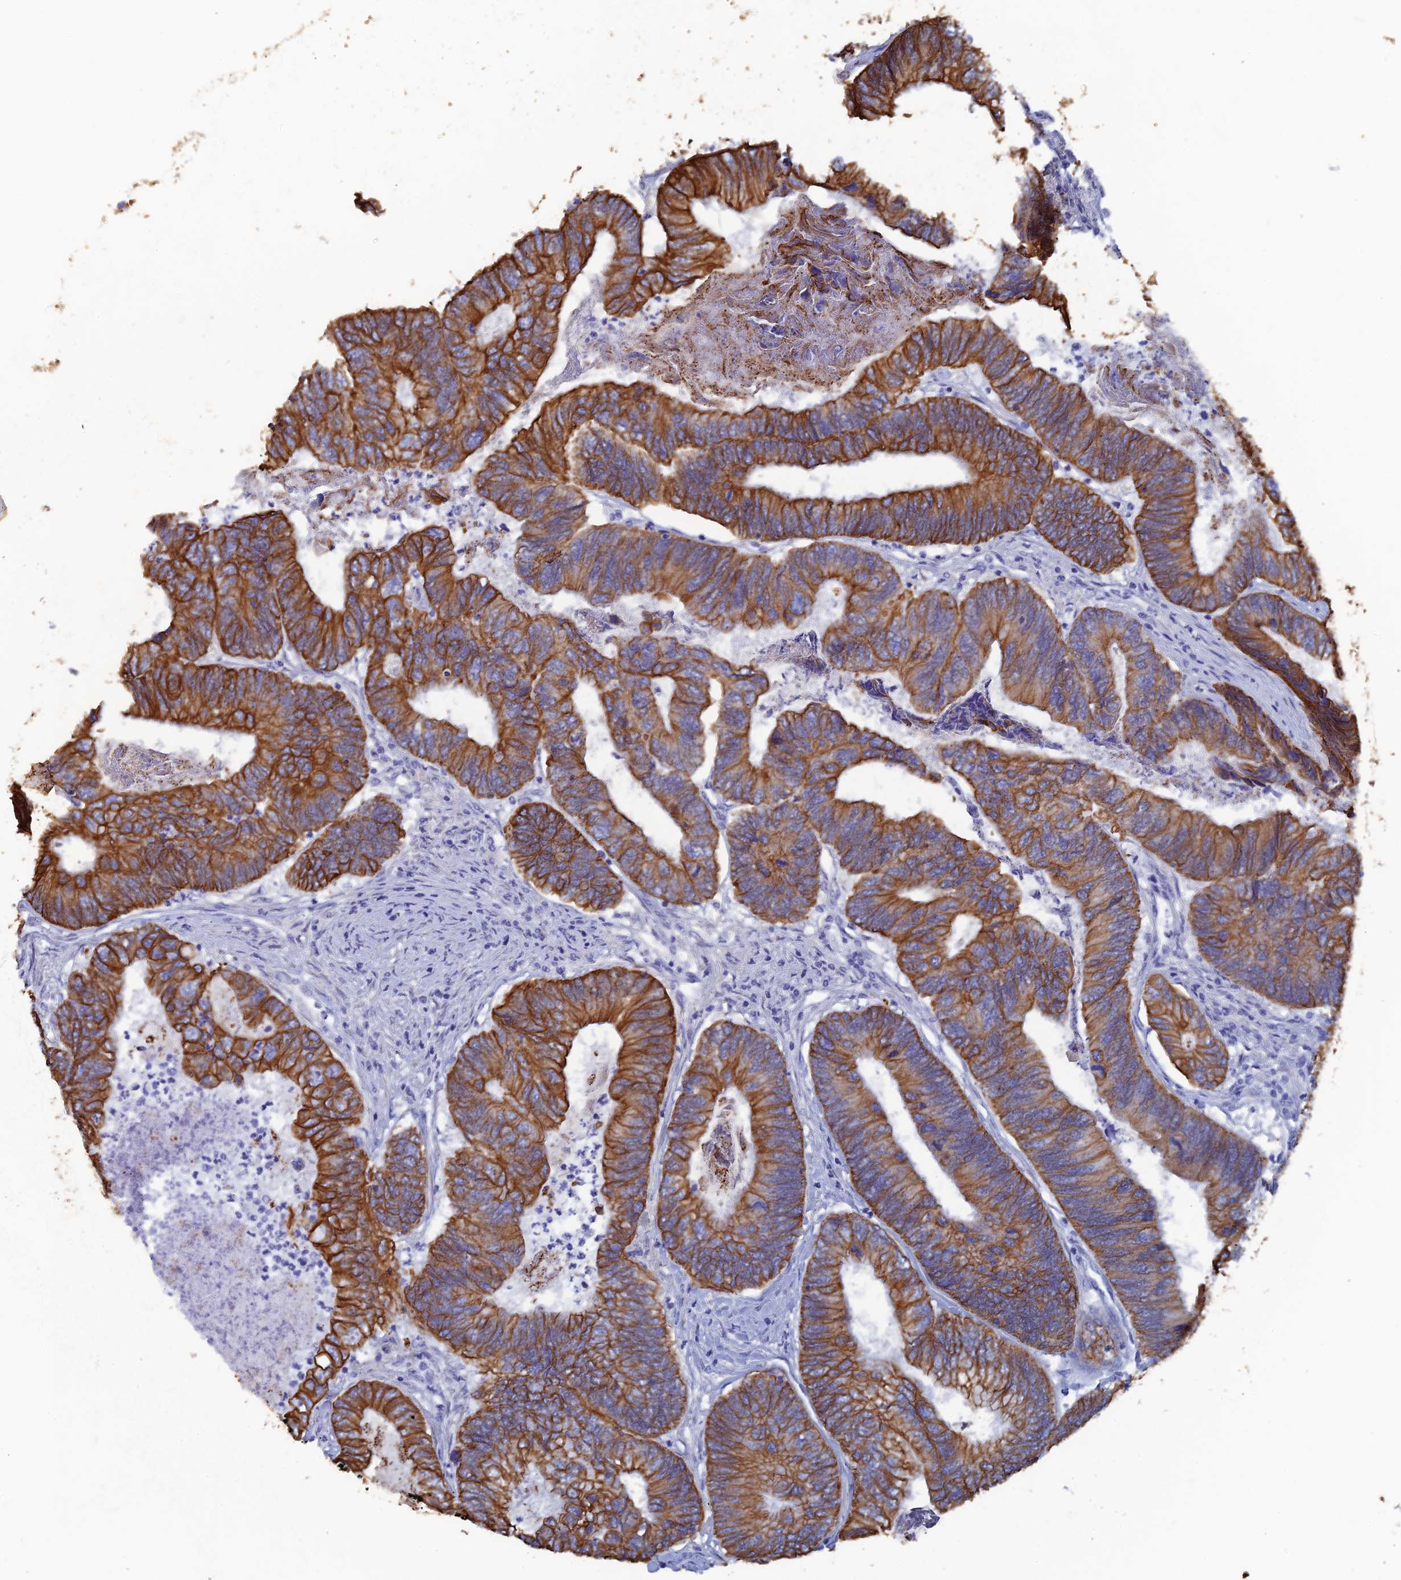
{"staining": {"intensity": "strong", "quantity": ">75%", "location": "cytoplasmic/membranous"}, "tissue": "colorectal cancer", "cell_type": "Tumor cells", "image_type": "cancer", "snomed": [{"axis": "morphology", "description": "Adenocarcinoma, NOS"}, {"axis": "topography", "description": "Colon"}], "caption": "Immunohistochemistry staining of colorectal adenocarcinoma, which displays high levels of strong cytoplasmic/membranous positivity in about >75% of tumor cells indicating strong cytoplasmic/membranous protein positivity. The staining was performed using DAB (brown) for protein detection and nuclei were counterstained in hematoxylin (blue).", "gene": "SRFBP1", "patient": {"sex": "female", "age": 67}}